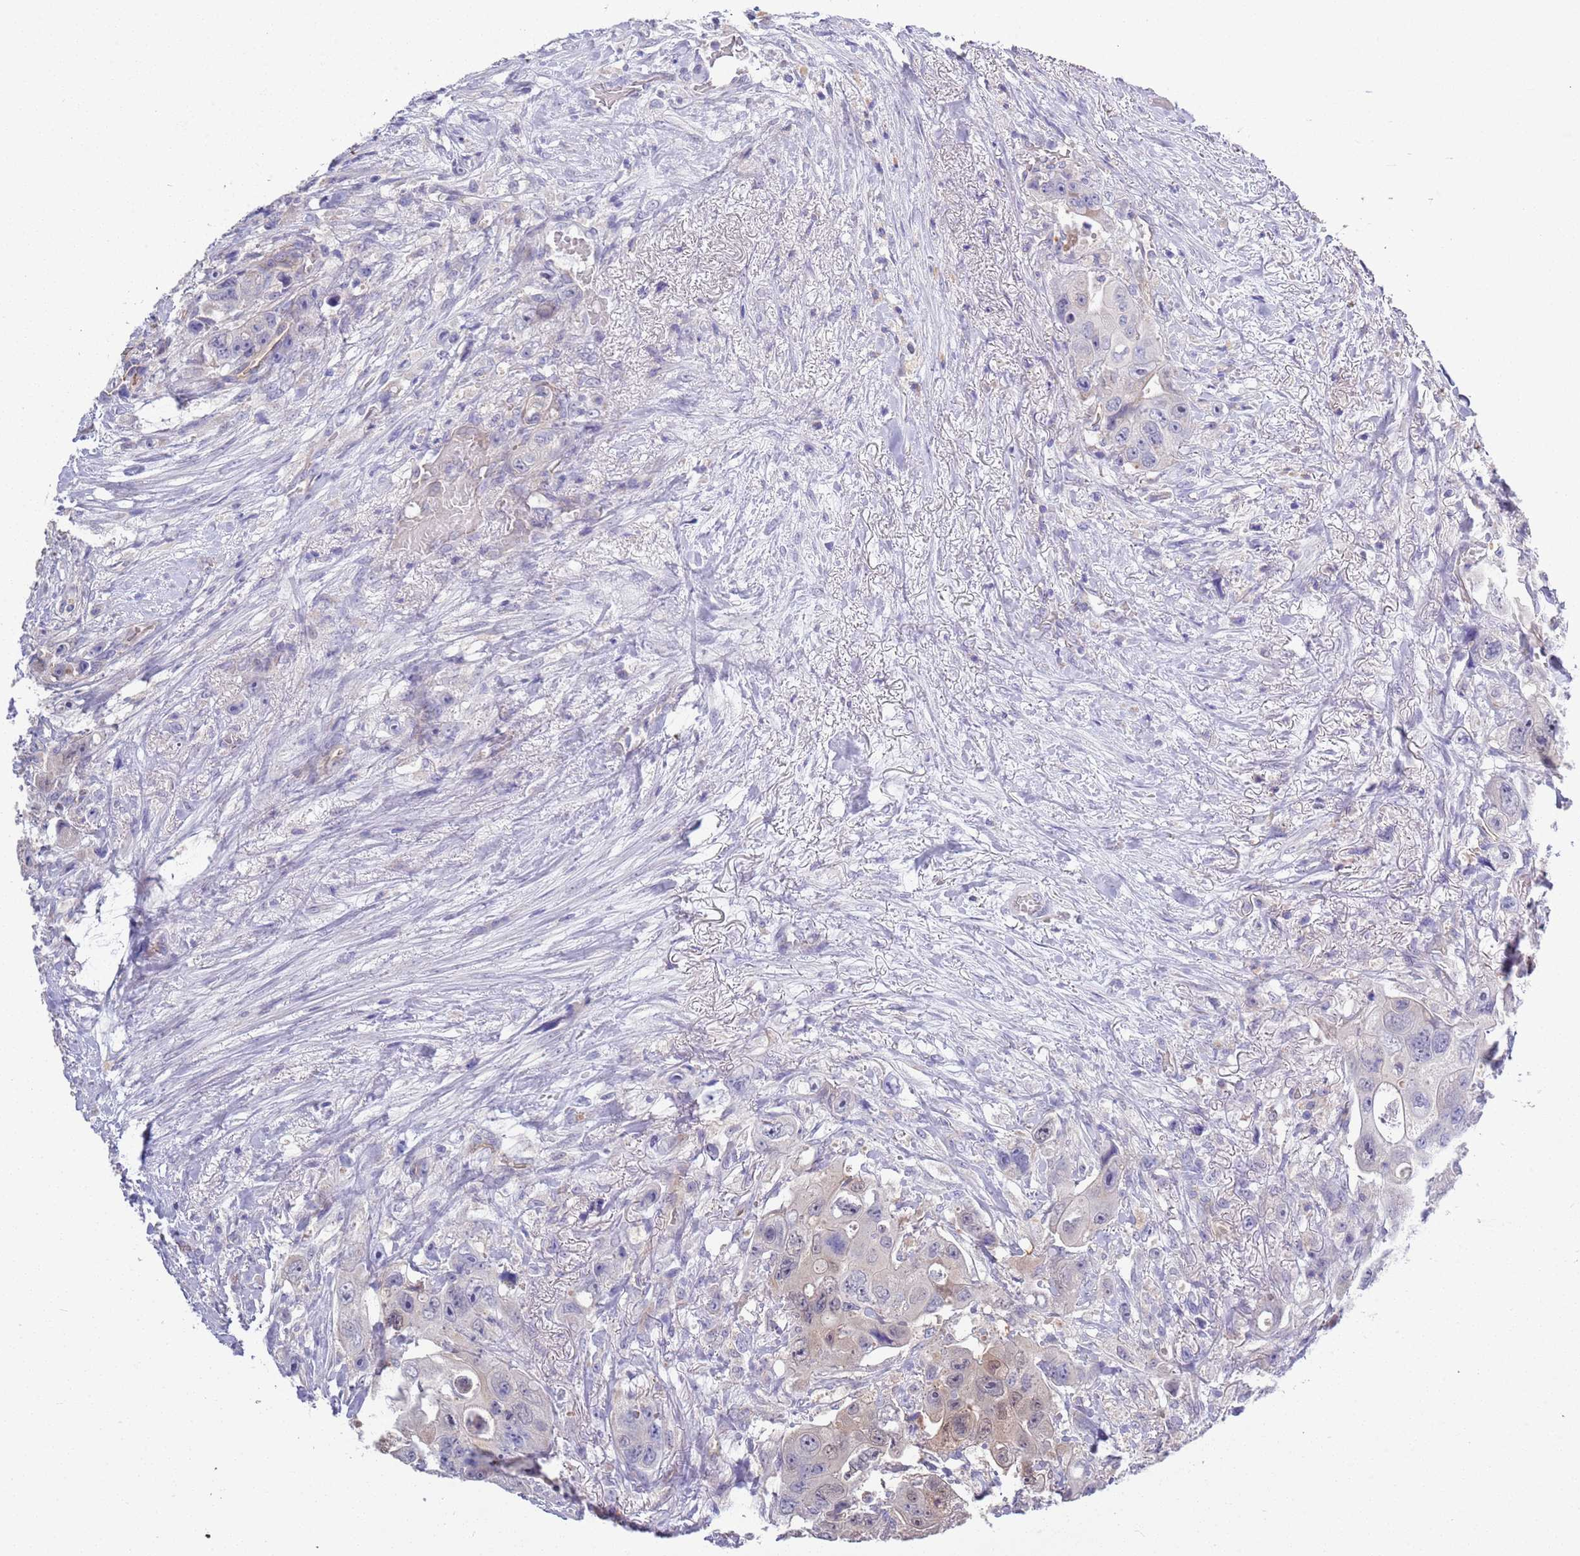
{"staining": {"intensity": "weak", "quantity": "<25%", "location": "nuclear"}, "tissue": "colorectal cancer", "cell_type": "Tumor cells", "image_type": "cancer", "snomed": [{"axis": "morphology", "description": "Adenocarcinoma, NOS"}, {"axis": "topography", "description": "Colon"}], "caption": "Tumor cells are negative for protein expression in human colorectal cancer (adenocarcinoma).", "gene": "BRMS1L", "patient": {"sex": "female", "age": 46}}